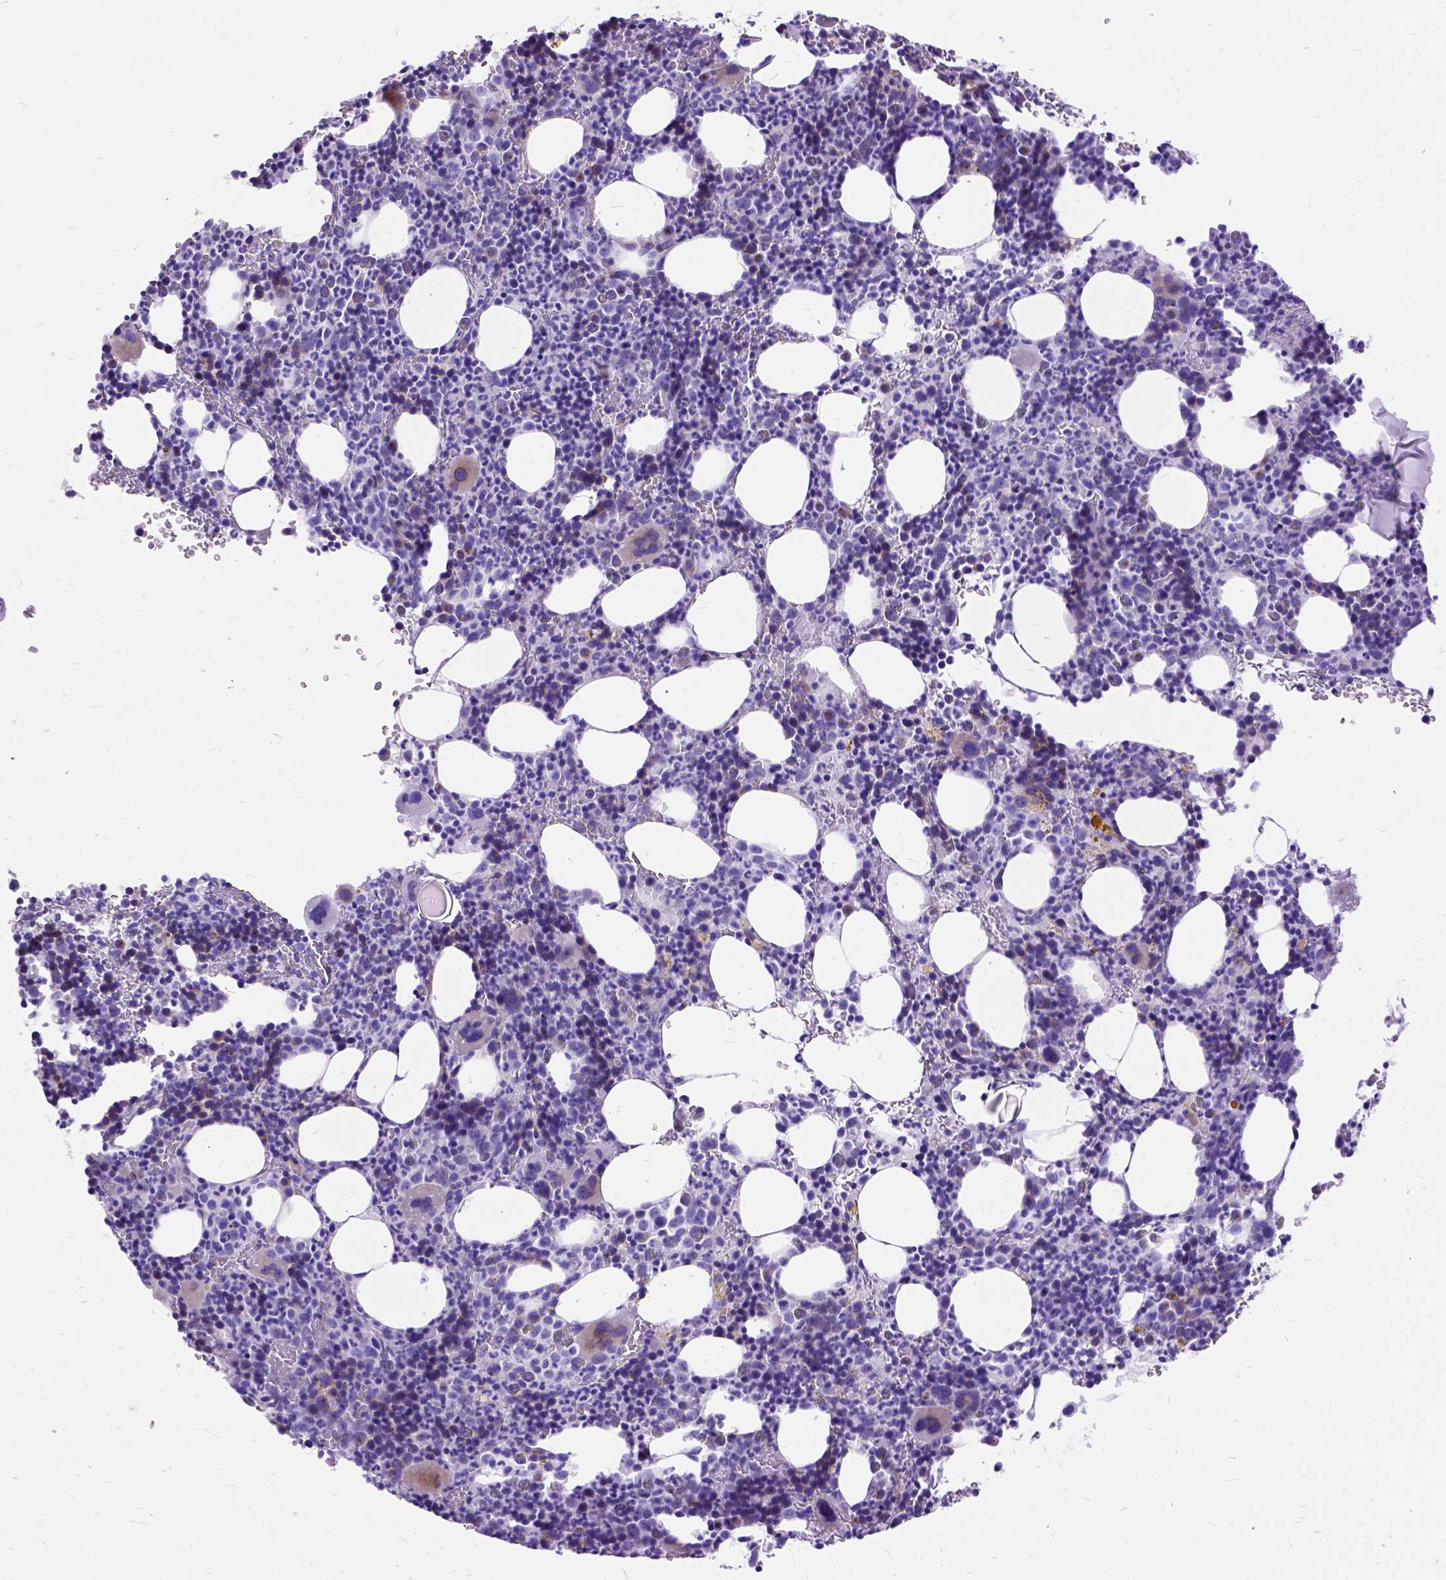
{"staining": {"intensity": "weak", "quantity": "<25%", "location": "cytoplasmic/membranous"}, "tissue": "bone marrow", "cell_type": "Hematopoietic cells", "image_type": "normal", "snomed": [{"axis": "morphology", "description": "Normal tissue, NOS"}, {"axis": "topography", "description": "Bone marrow"}], "caption": "Bone marrow stained for a protein using IHC demonstrates no expression hematopoietic cells.", "gene": "DNAH2", "patient": {"sex": "male", "age": 63}}